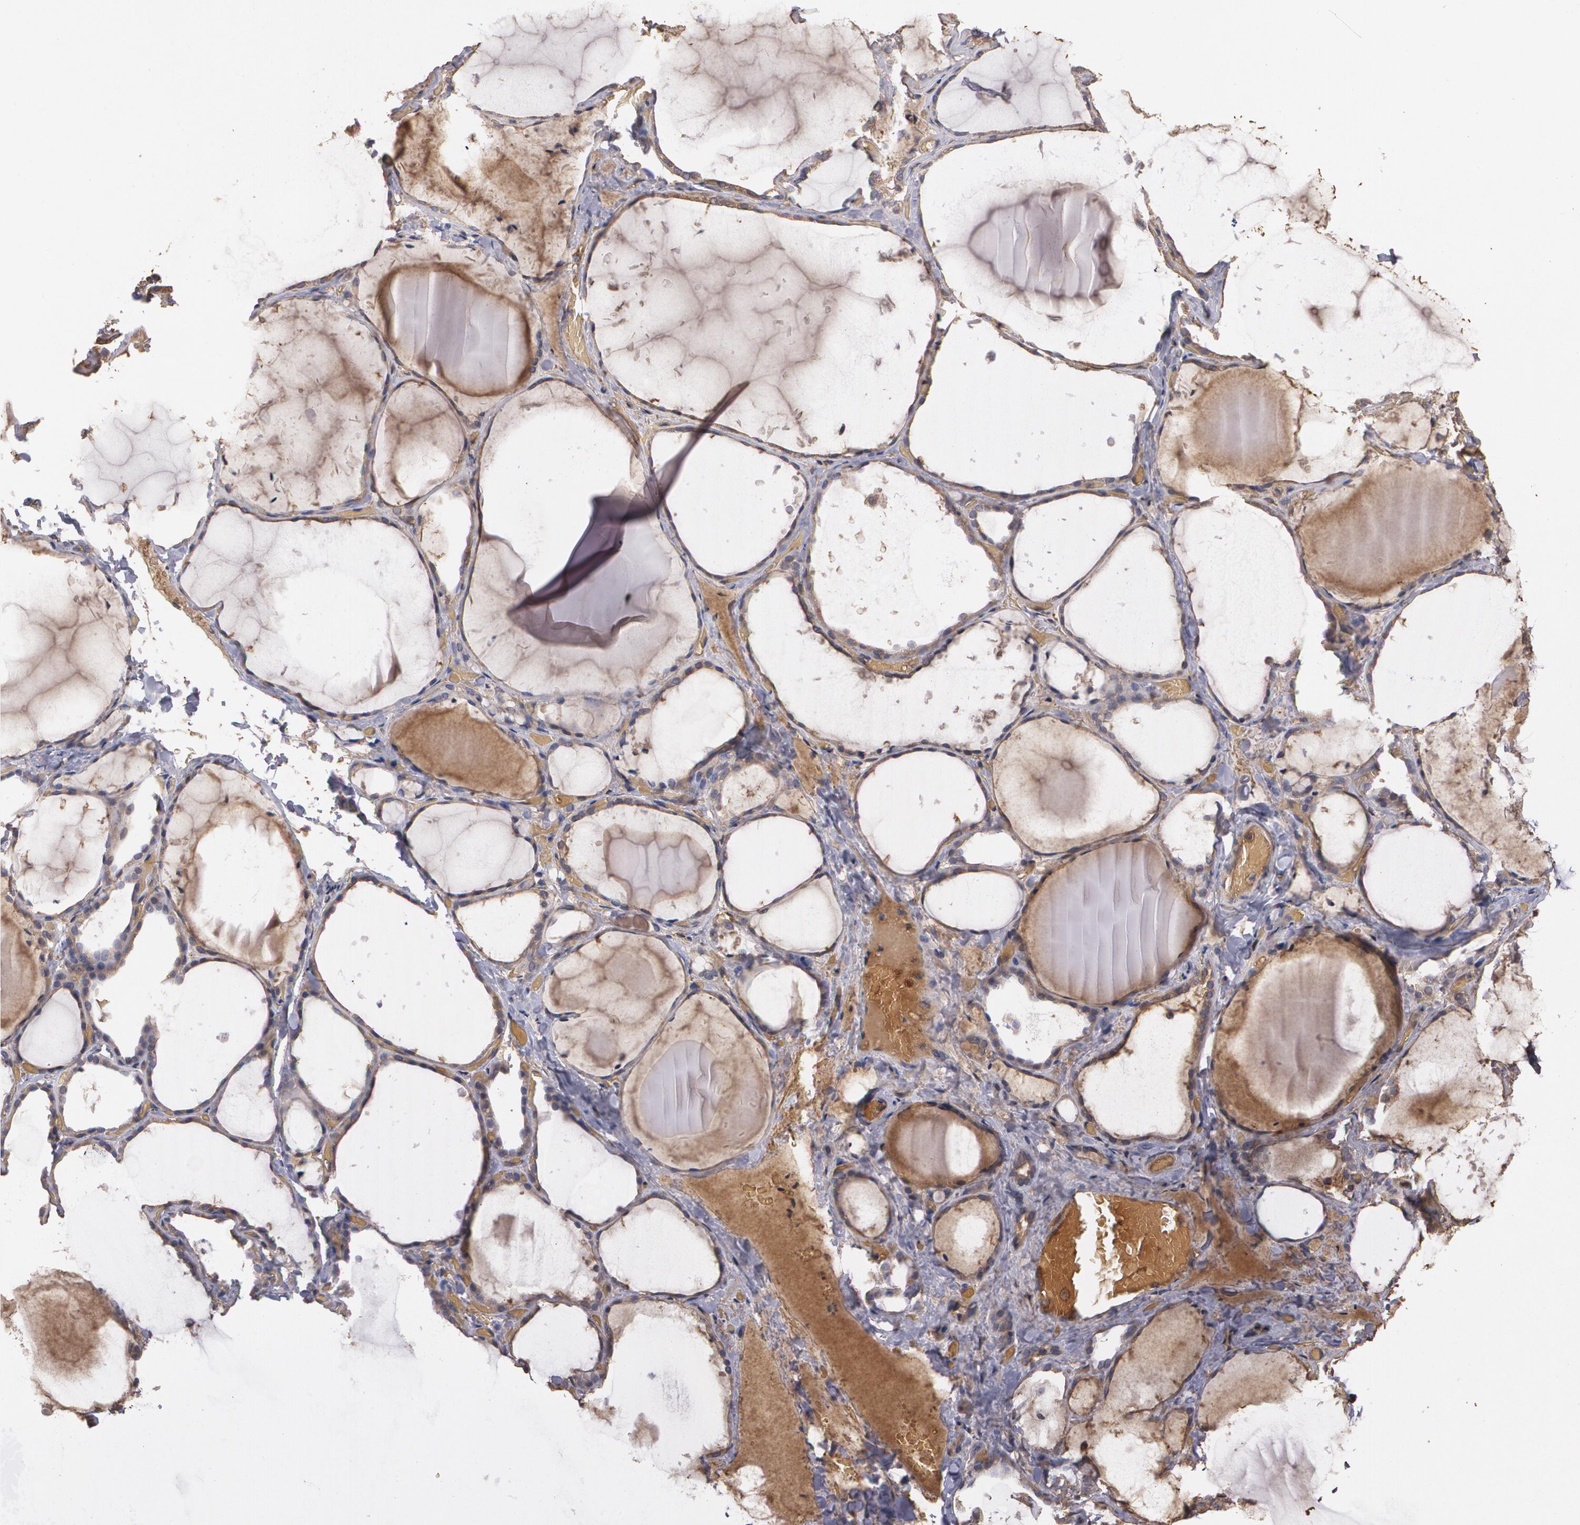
{"staining": {"intensity": "weak", "quantity": ">75%", "location": "cytoplasmic/membranous"}, "tissue": "thyroid gland", "cell_type": "Glandular cells", "image_type": "normal", "snomed": [{"axis": "morphology", "description": "Normal tissue, NOS"}, {"axis": "topography", "description": "Thyroid gland"}], "caption": "Immunohistochemistry image of normal thyroid gland: thyroid gland stained using immunohistochemistry shows low levels of weak protein expression localized specifically in the cytoplasmic/membranous of glandular cells, appearing as a cytoplasmic/membranous brown color.", "gene": "PON1", "patient": {"sex": "female", "age": 22}}